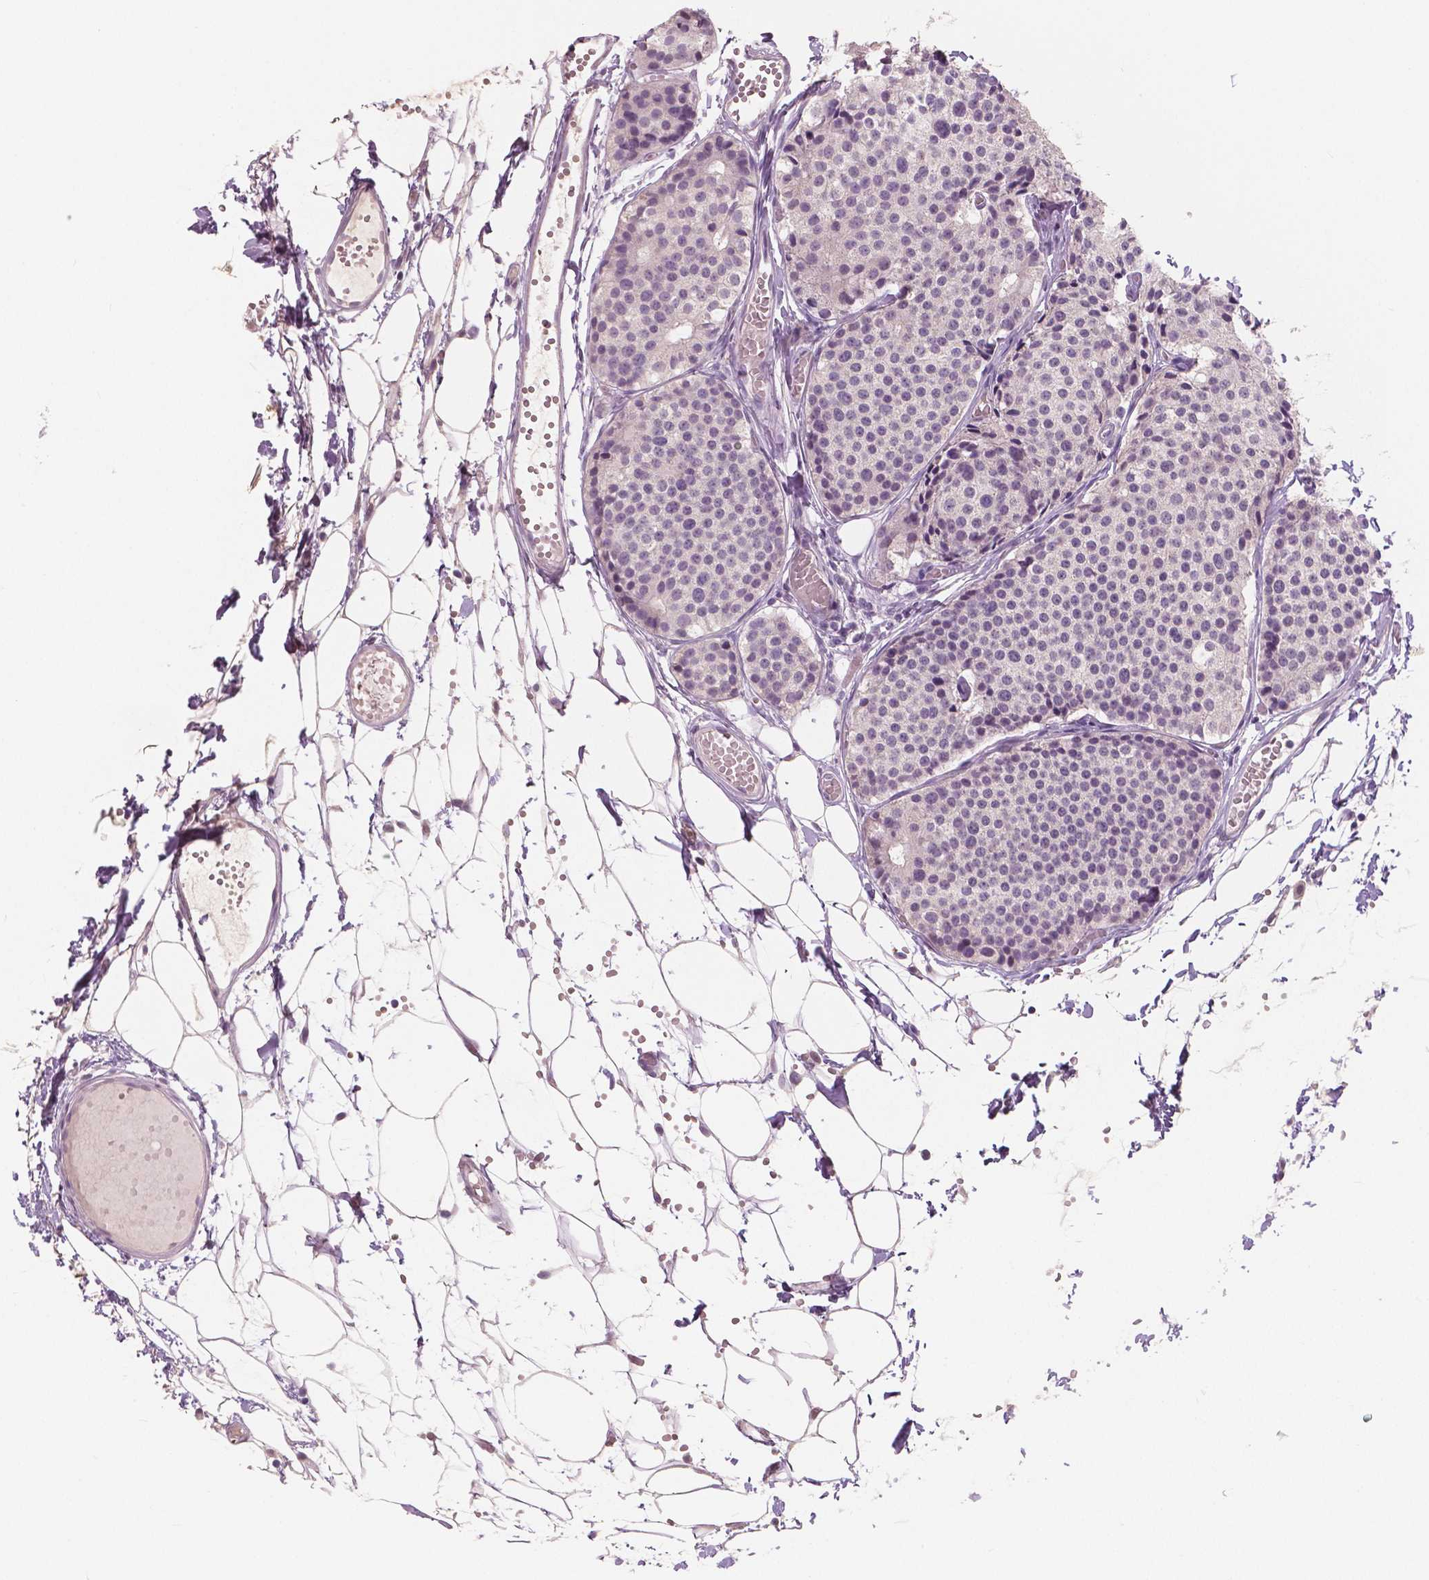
{"staining": {"intensity": "negative", "quantity": "none", "location": "none"}, "tissue": "carcinoid", "cell_type": "Tumor cells", "image_type": "cancer", "snomed": [{"axis": "morphology", "description": "Carcinoid, malignant, NOS"}, {"axis": "topography", "description": "Small intestine"}], "caption": "The immunohistochemistry (IHC) image has no significant positivity in tumor cells of carcinoid tissue. Brightfield microscopy of immunohistochemistry (IHC) stained with DAB (3,3'-diaminobenzidine) (brown) and hematoxylin (blue), captured at high magnification.", "gene": "RNASE7", "patient": {"sex": "female", "age": 65}}